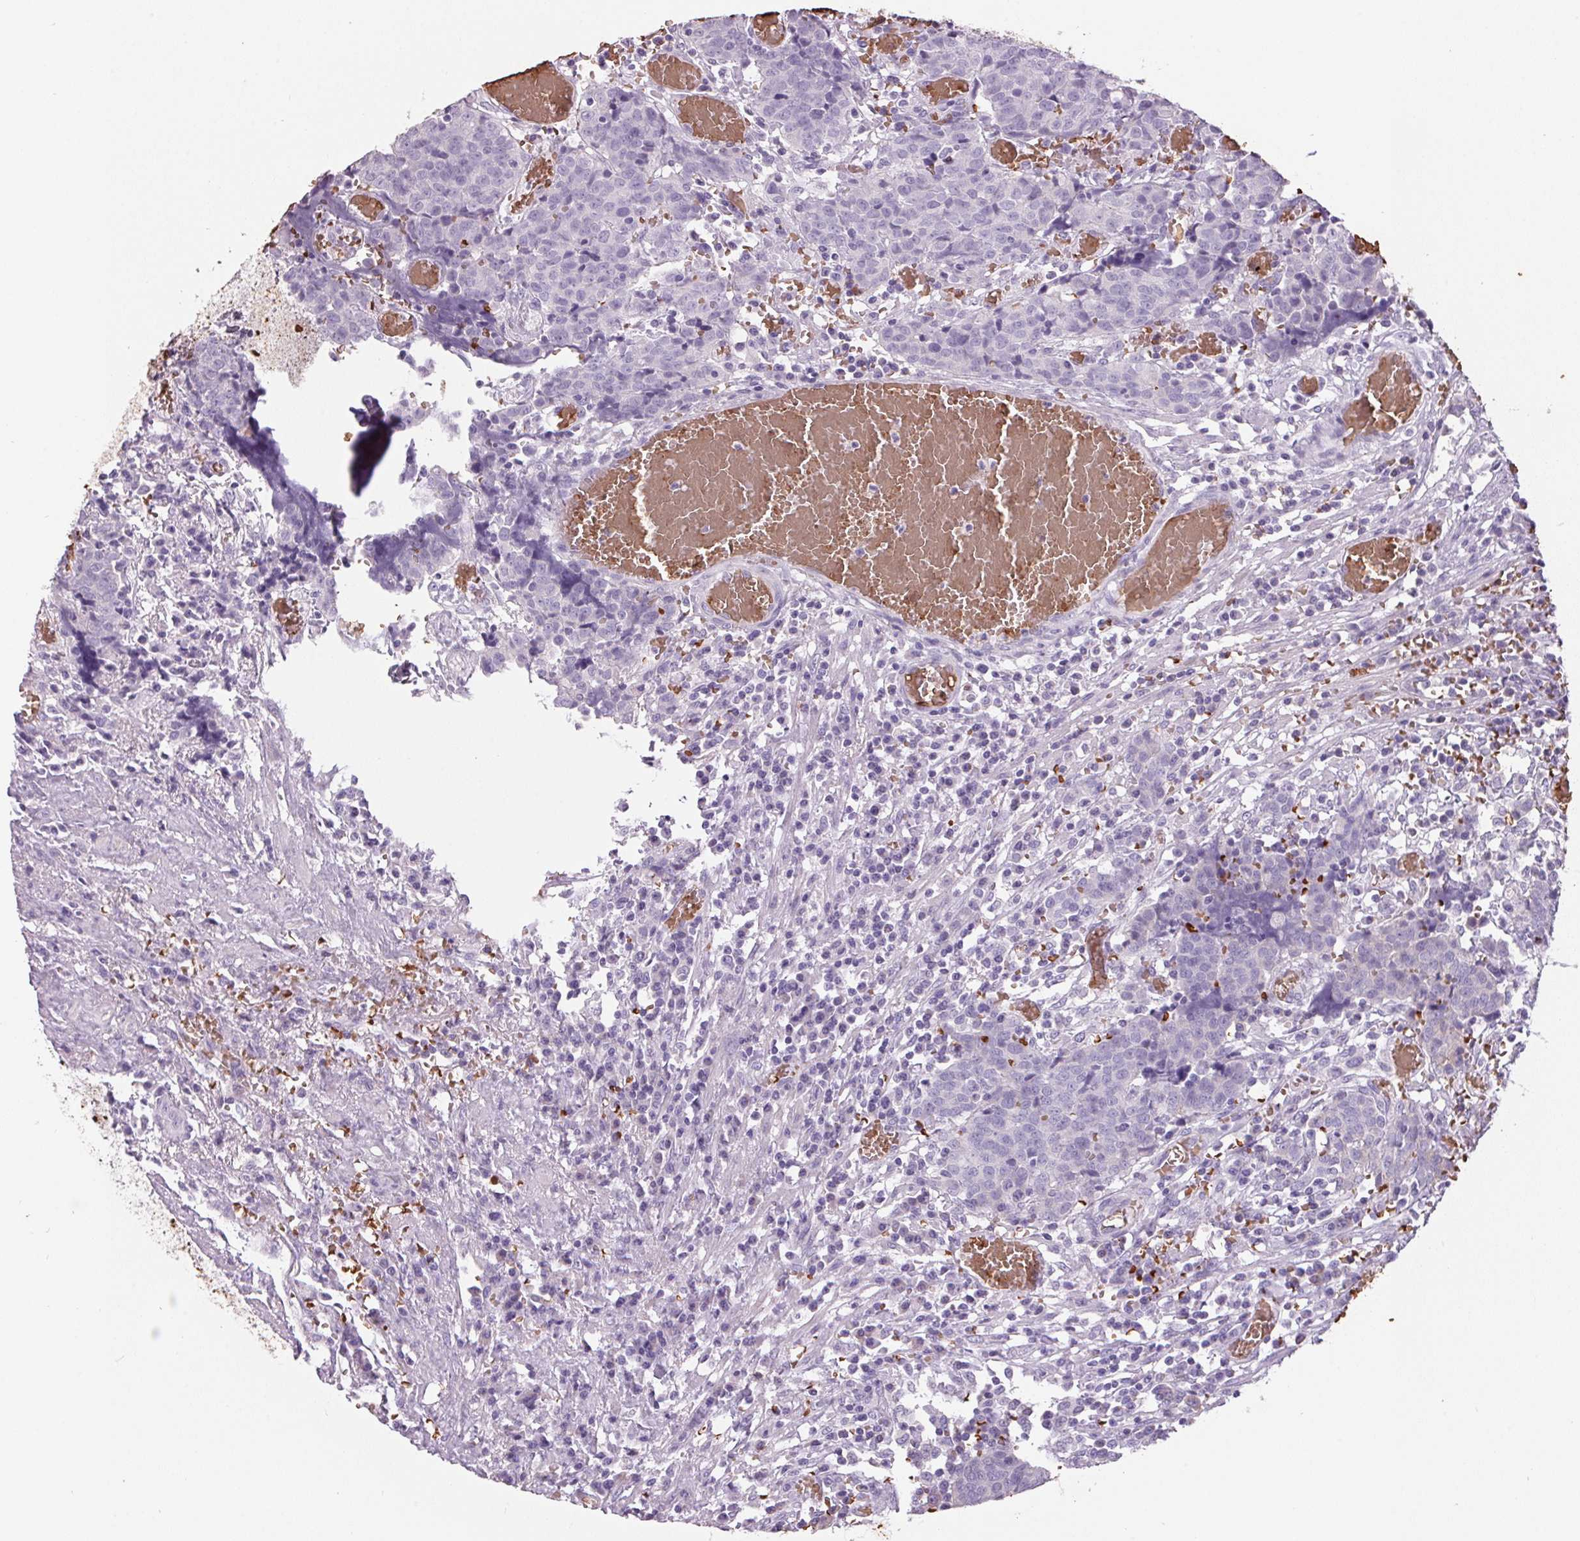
{"staining": {"intensity": "negative", "quantity": "none", "location": "none"}, "tissue": "prostate cancer", "cell_type": "Tumor cells", "image_type": "cancer", "snomed": [{"axis": "morphology", "description": "Adenocarcinoma, High grade"}, {"axis": "topography", "description": "Prostate and seminal vesicle, NOS"}], "caption": "Tumor cells are negative for brown protein staining in prostate high-grade adenocarcinoma. Brightfield microscopy of immunohistochemistry (IHC) stained with DAB (3,3'-diaminobenzidine) (brown) and hematoxylin (blue), captured at high magnification.", "gene": "HBQ1", "patient": {"sex": "male", "age": 60}}